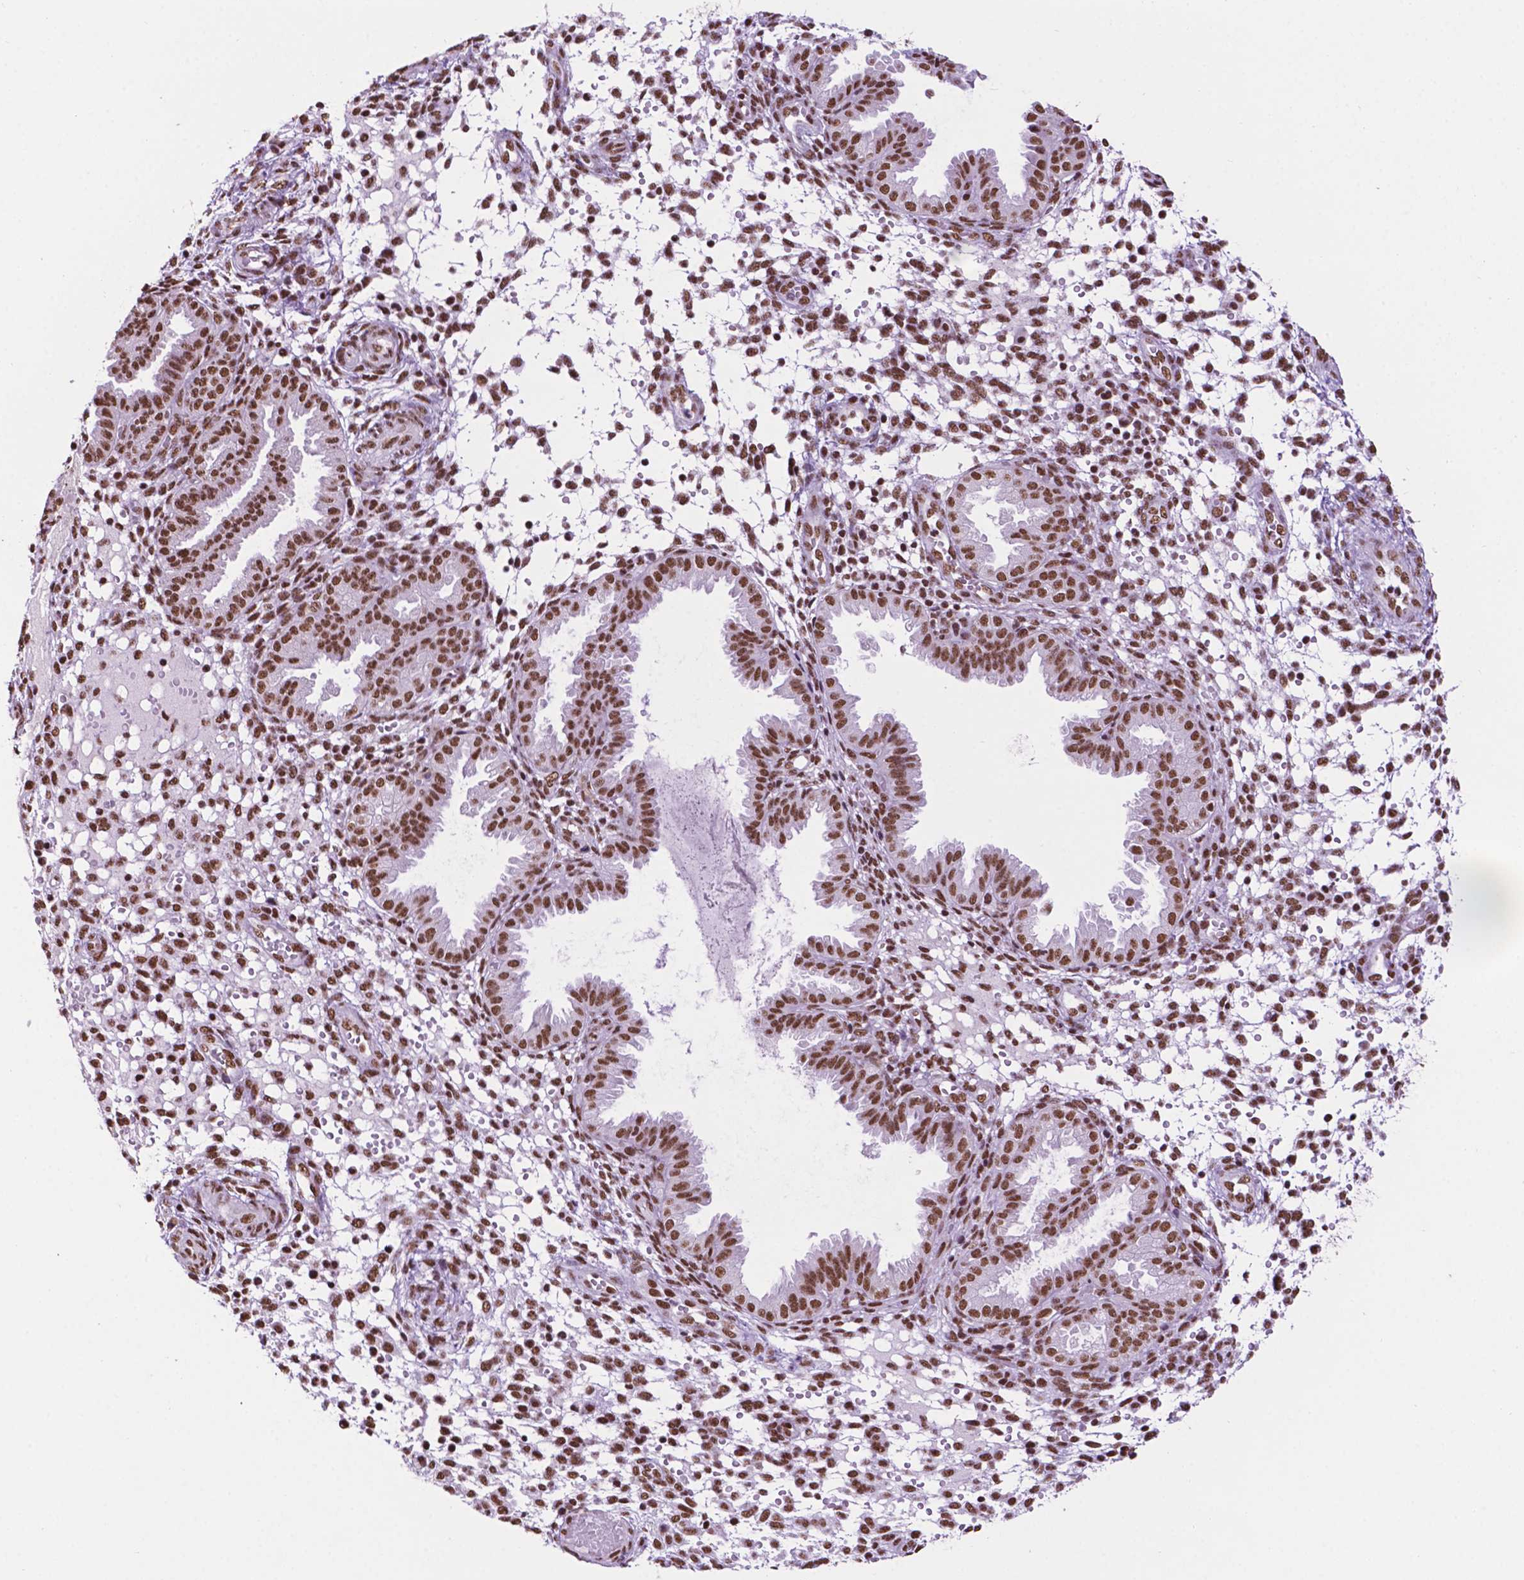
{"staining": {"intensity": "strong", "quantity": ">75%", "location": "nuclear"}, "tissue": "endometrium", "cell_type": "Cells in endometrial stroma", "image_type": "normal", "snomed": [{"axis": "morphology", "description": "Normal tissue, NOS"}, {"axis": "topography", "description": "Endometrium"}], "caption": "The photomicrograph demonstrates staining of normal endometrium, revealing strong nuclear protein staining (brown color) within cells in endometrial stroma. The staining is performed using DAB brown chromogen to label protein expression. The nuclei are counter-stained blue using hematoxylin.", "gene": "CCAR2", "patient": {"sex": "female", "age": 33}}